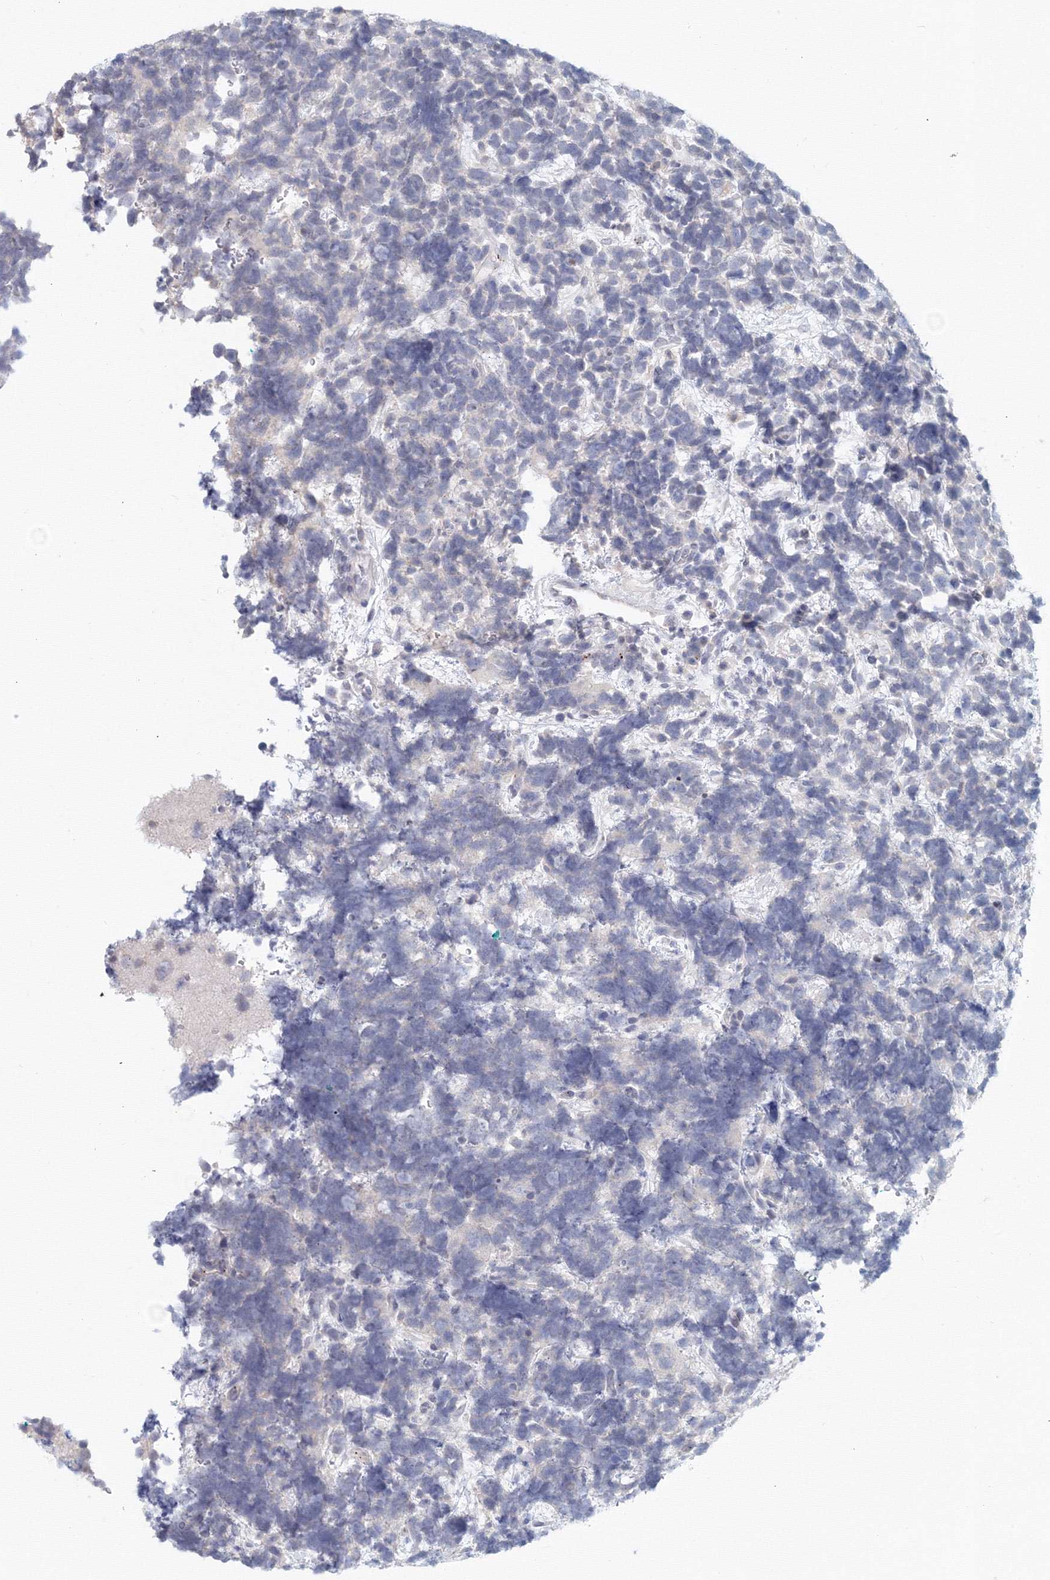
{"staining": {"intensity": "negative", "quantity": "none", "location": "none"}, "tissue": "urothelial cancer", "cell_type": "Tumor cells", "image_type": "cancer", "snomed": [{"axis": "morphology", "description": "Urothelial carcinoma, High grade"}, {"axis": "topography", "description": "Urinary bladder"}], "caption": "Tumor cells show no significant positivity in urothelial cancer.", "gene": "SLC7A7", "patient": {"sex": "female", "age": 82}}